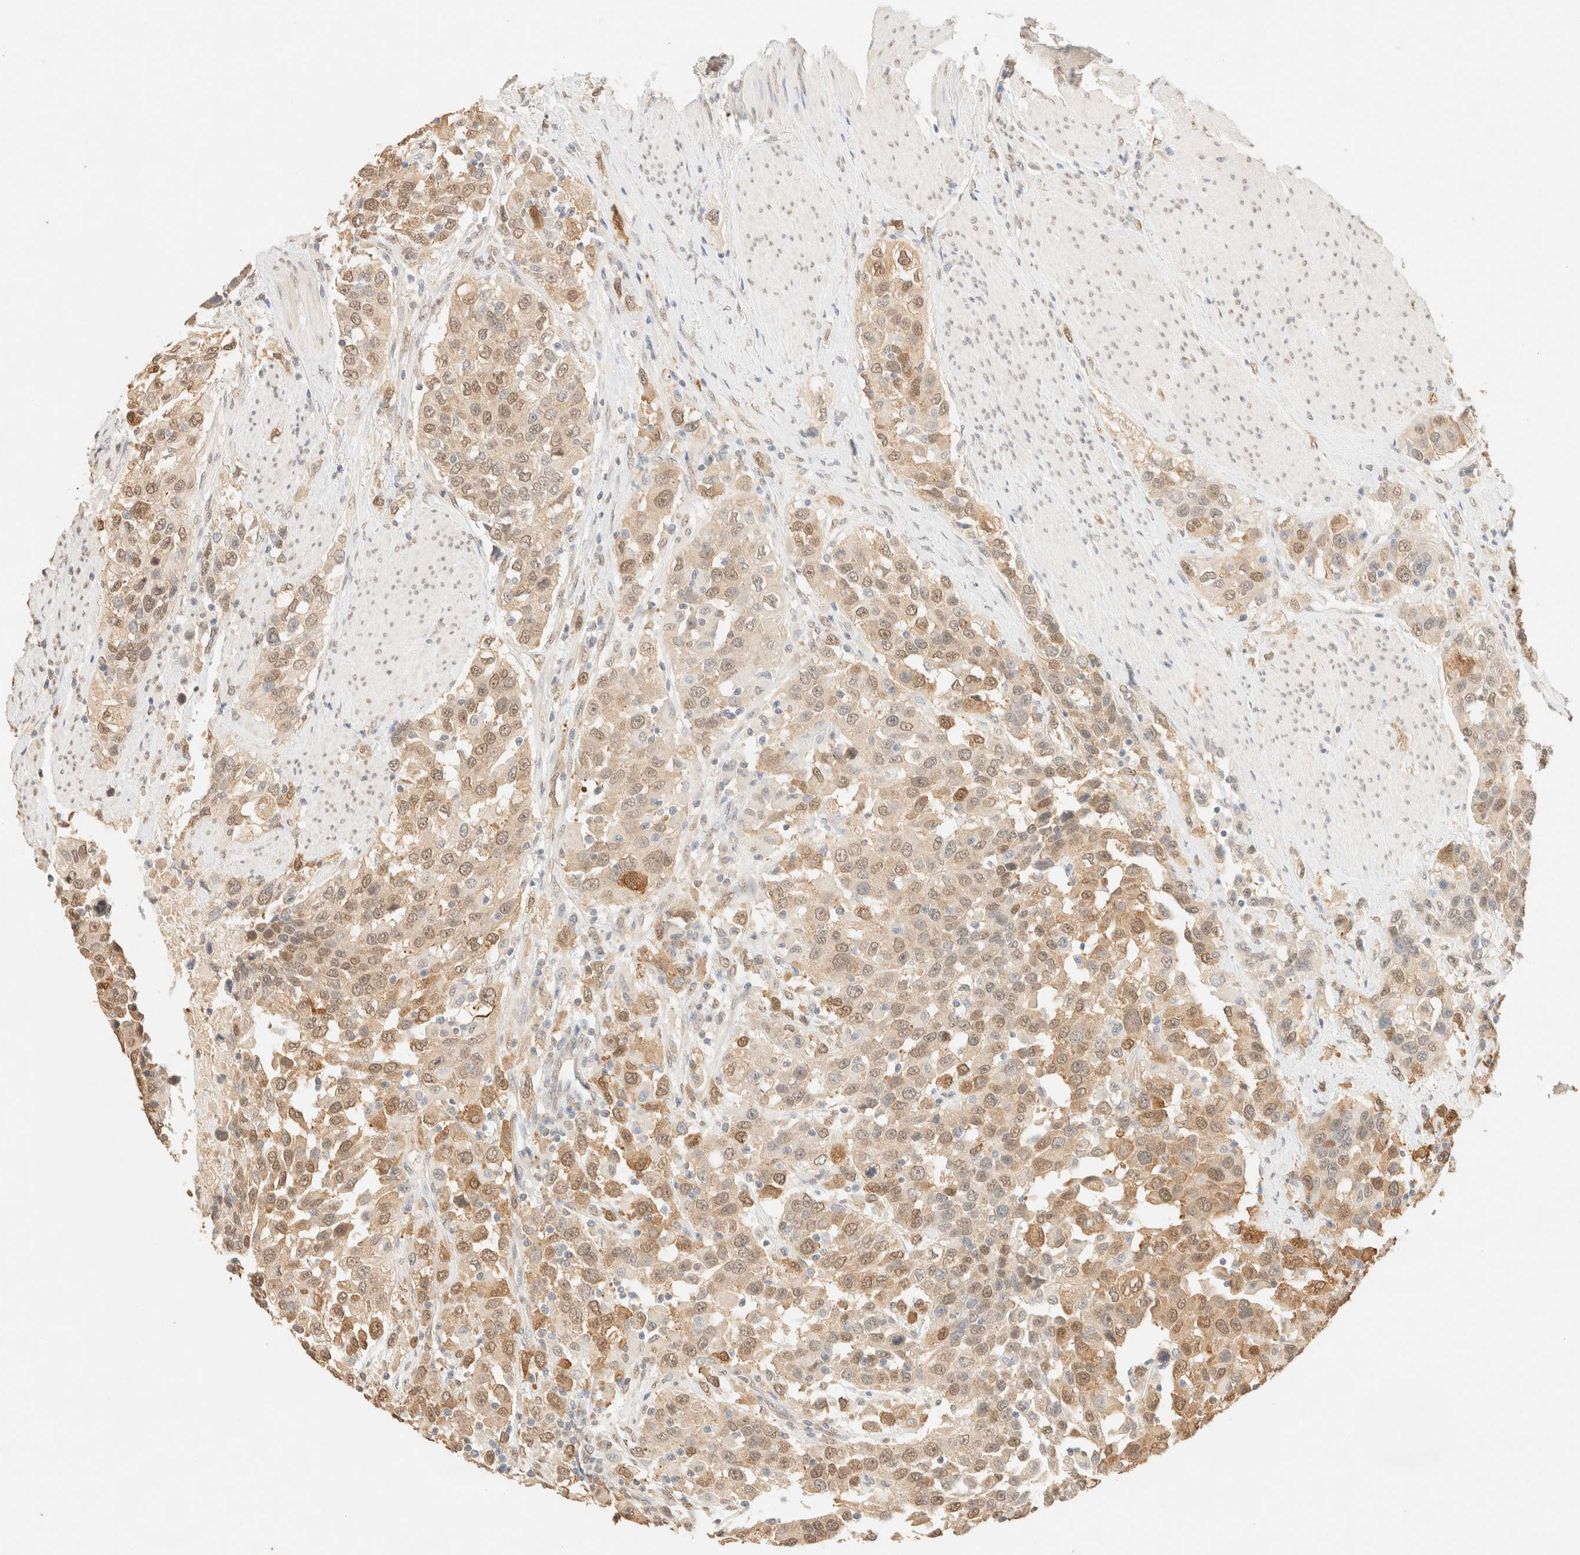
{"staining": {"intensity": "moderate", "quantity": "25%-75%", "location": "cytoplasmic/membranous,nuclear"}, "tissue": "urothelial cancer", "cell_type": "Tumor cells", "image_type": "cancer", "snomed": [{"axis": "morphology", "description": "Urothelial carcinoma, High grade"}, {"axis": "topography", "description": "Urinary bladder"}], "caption": "Moderate cytoplasmic/membranous and nuclear positivity is appreciated in about 25%-75% of tumor cells in urothelial cancer. The staining was performed using DAB, with brown indicating positive protein expression. Nuclei are stained blue with hematoxylin.", "gene": "S100A13", "patient": {"sex": "female", "age": 80}}